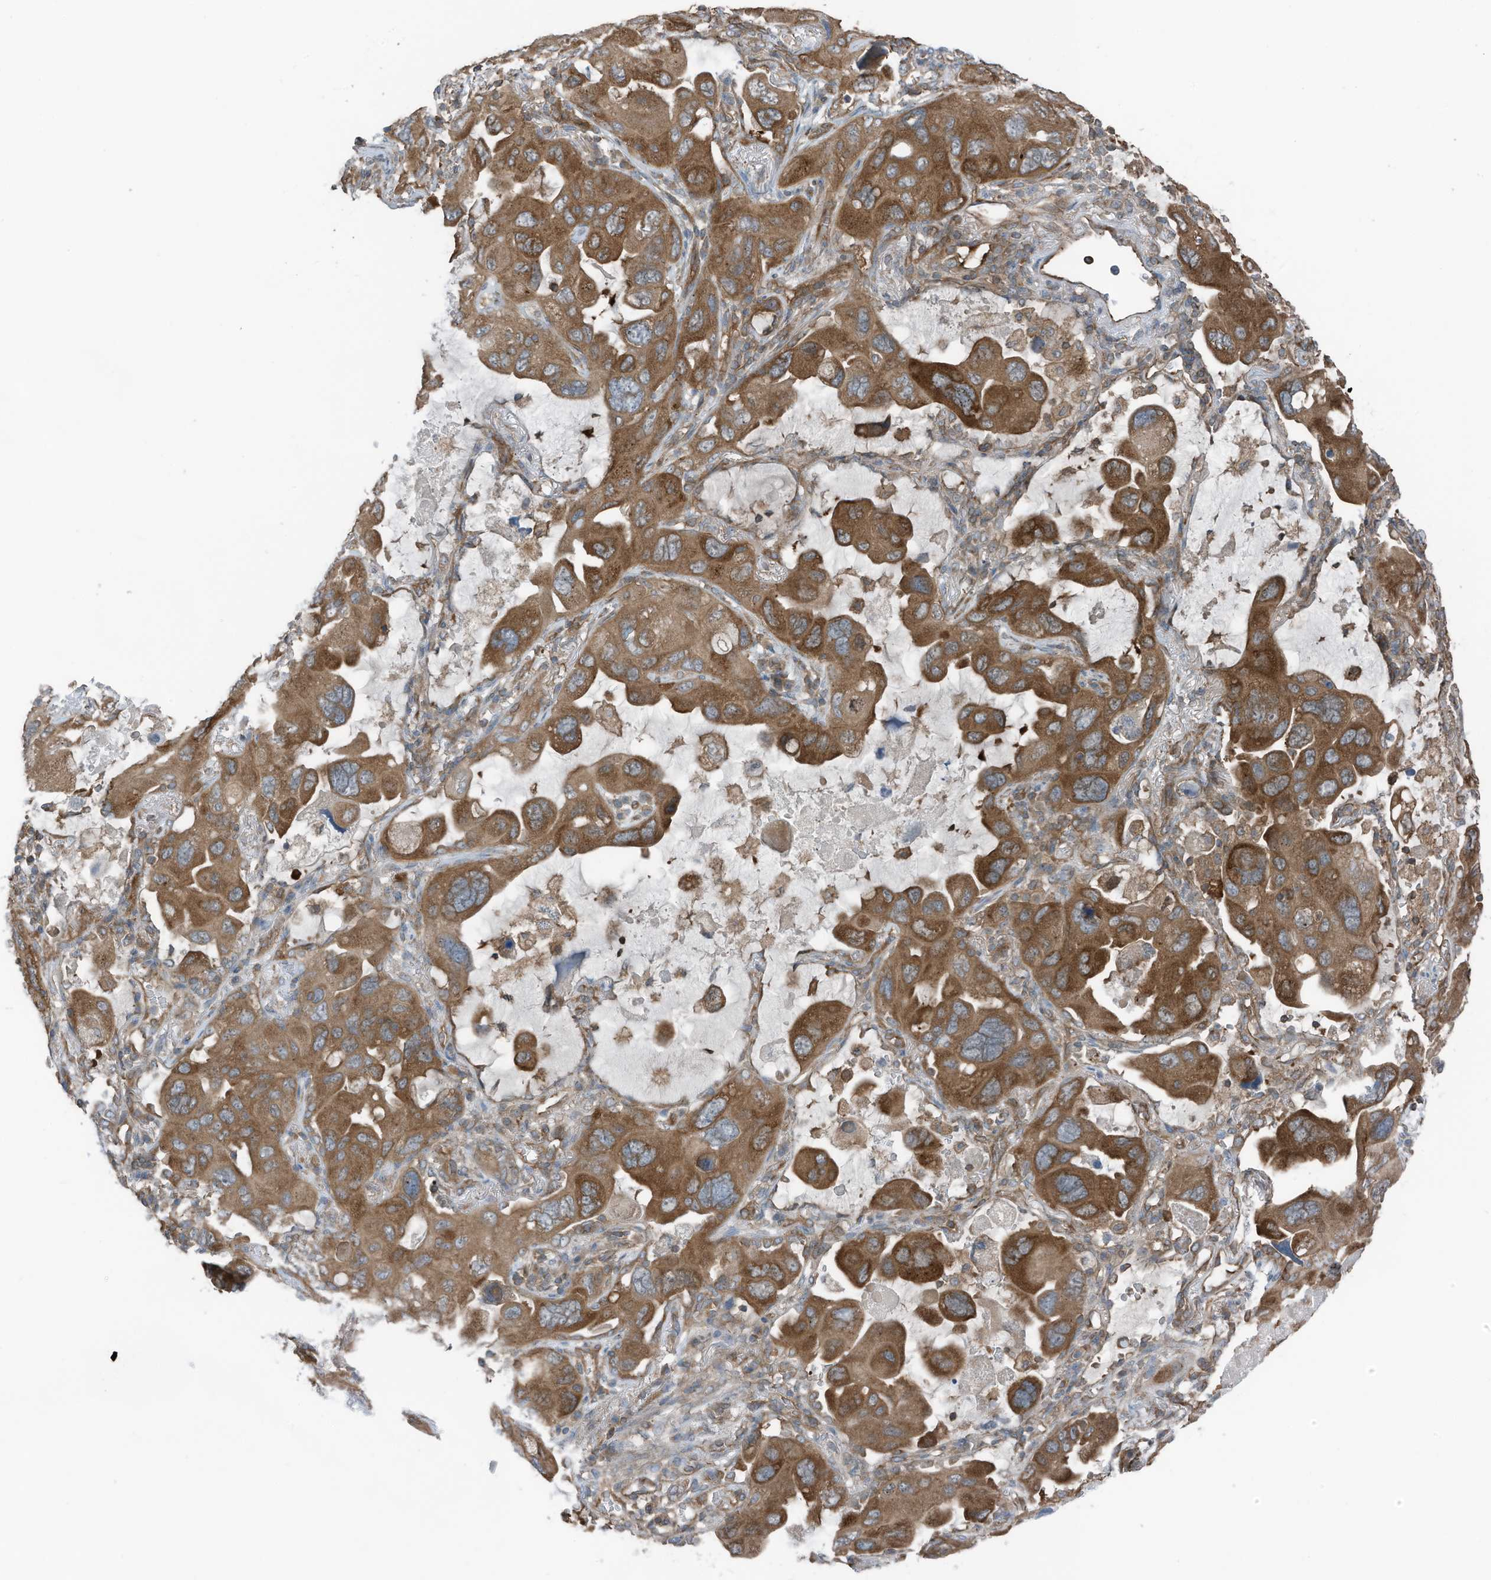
{"staining": {"intensity": "strong", "quantity": ">75%", "location": "cytoplasmic/membranous"}, "tissue": "lung cancer", "cell_type": "Tumor cells", "image_type": "cancer", "snomed": [{"axis": "morphology", "description": "Squamous cell carcinoma, NOS"}, {"axis": "topography", "description": "Lung"}], "caption": "Squamous cell carcinoma (lung) stained for a protein shows strong cytoplasmic/membranous positivity in tumor cells. (Brightfield microscopy of DAB IHC at high magnification).", "gene": "TXNDC9", "patient": {"sex": "female", "age": 73}}